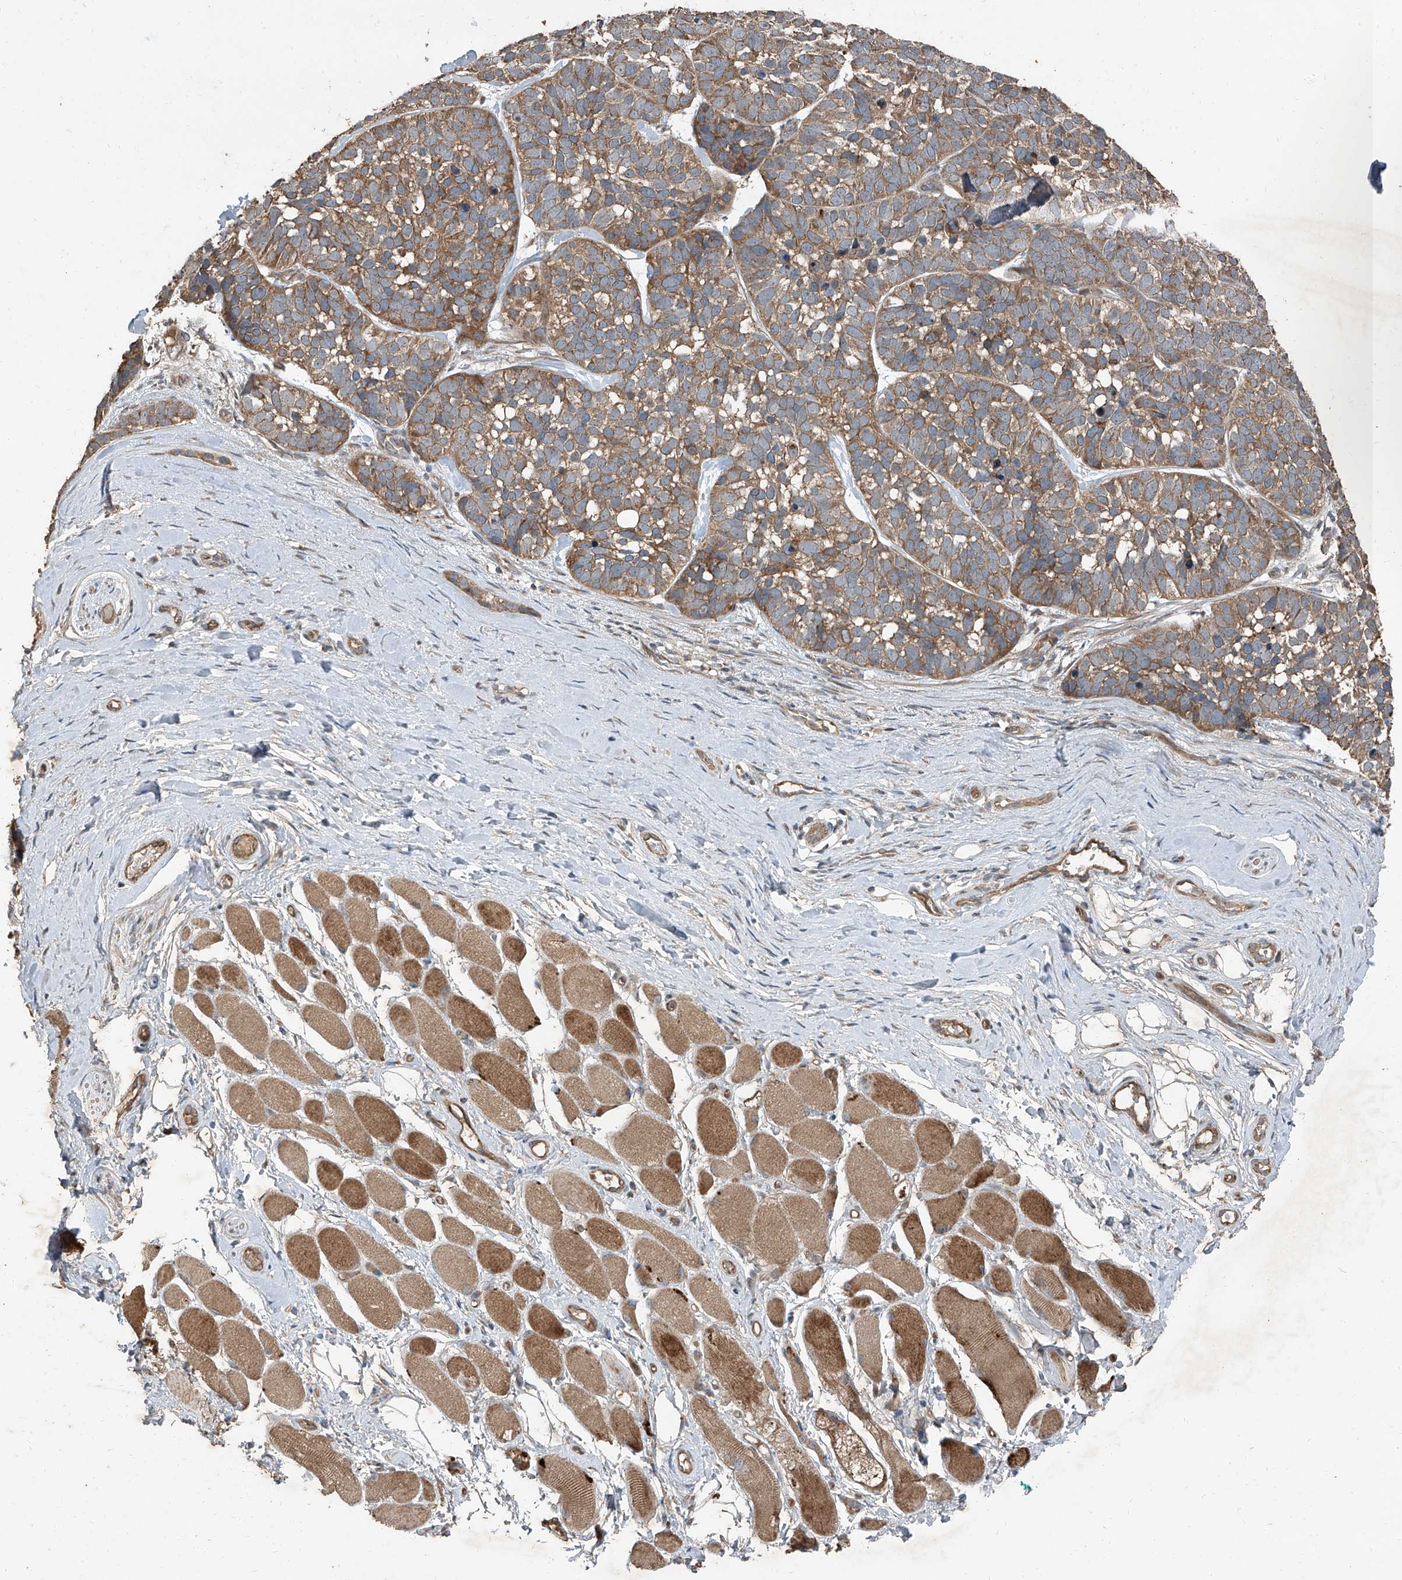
{"staining": {"intensity": "moderate", "quantity": ">75%", "location": "cytoplasmic/membranous"}, "tissue": "skin cancer", "cell_type": "Tumor cells", "image_type": "cancer", "snomed": [{"axis": "morphology", "description": "Basal cell carcinoma"}, {"axis": "topography", "description": "Skin"}], "caption": "The immunohistochemical stain highlights moderate cytoplasmic/membranous staining in tumor cells of skin cancer (basal cell carcinoma) tissue.", "gene": "CCN1", "patient": {"sex": "male", "age": 62}}